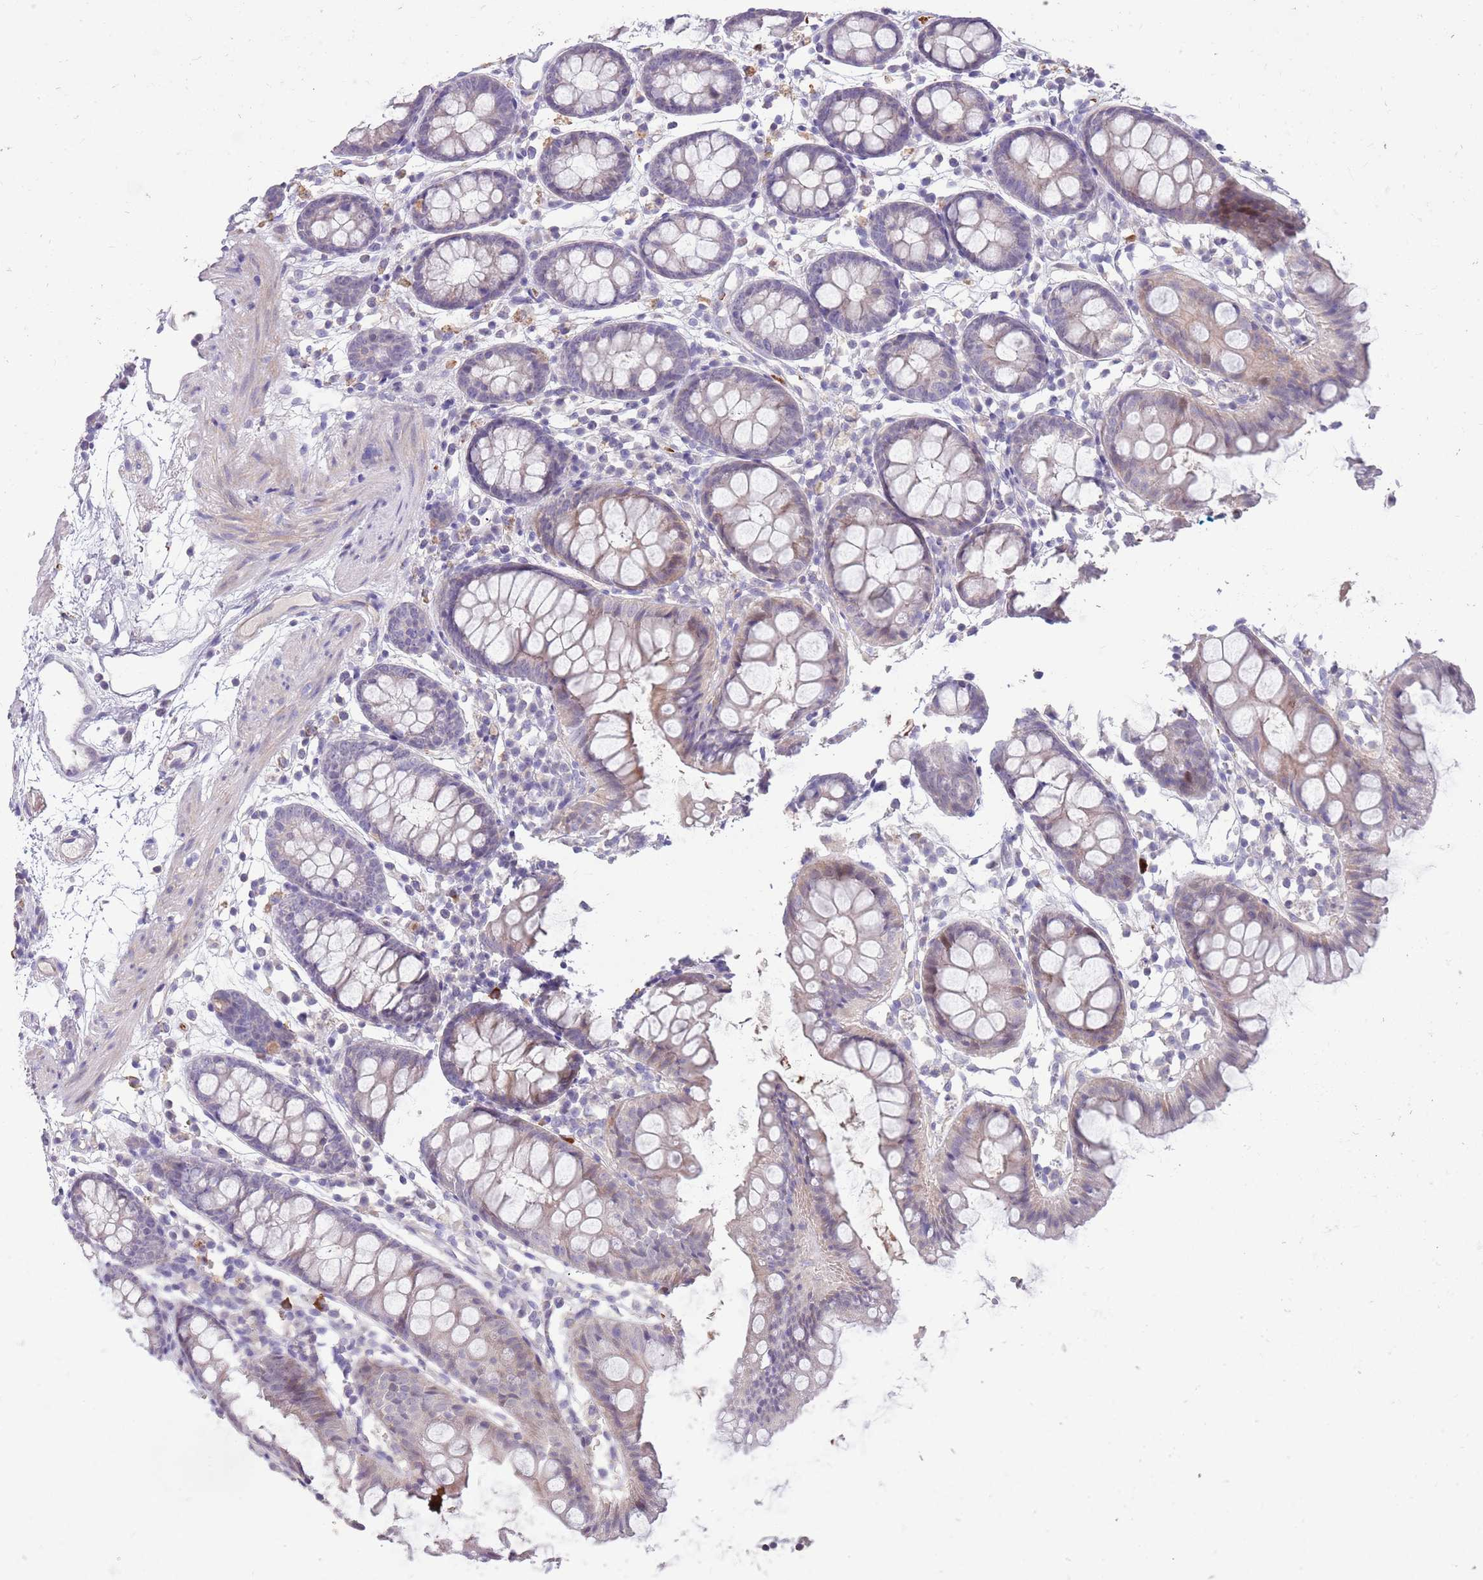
{"staining": {"intensity": "moderate", "quantity": "<25%", "location": "cytoplasmic/membranous"}, "tissue": "colon", "cell_type": "Endothelial cells", "image_type": "normal", "snomed": [{"axis": "morphology", "description": "Normal tissue, NOS"}, {"axis": "topography", "description": "Colon"}], "caption": "Immunohistochemistry (IHC) micrograph of benign colon stained for a protein (brown), which demonstrates low levels of moderate cytoplasmic/membranous positivity in approximately <25% of endothelial cells.", "gene": "ZNF14", "patient": {"sex": "female", "age": 84}}